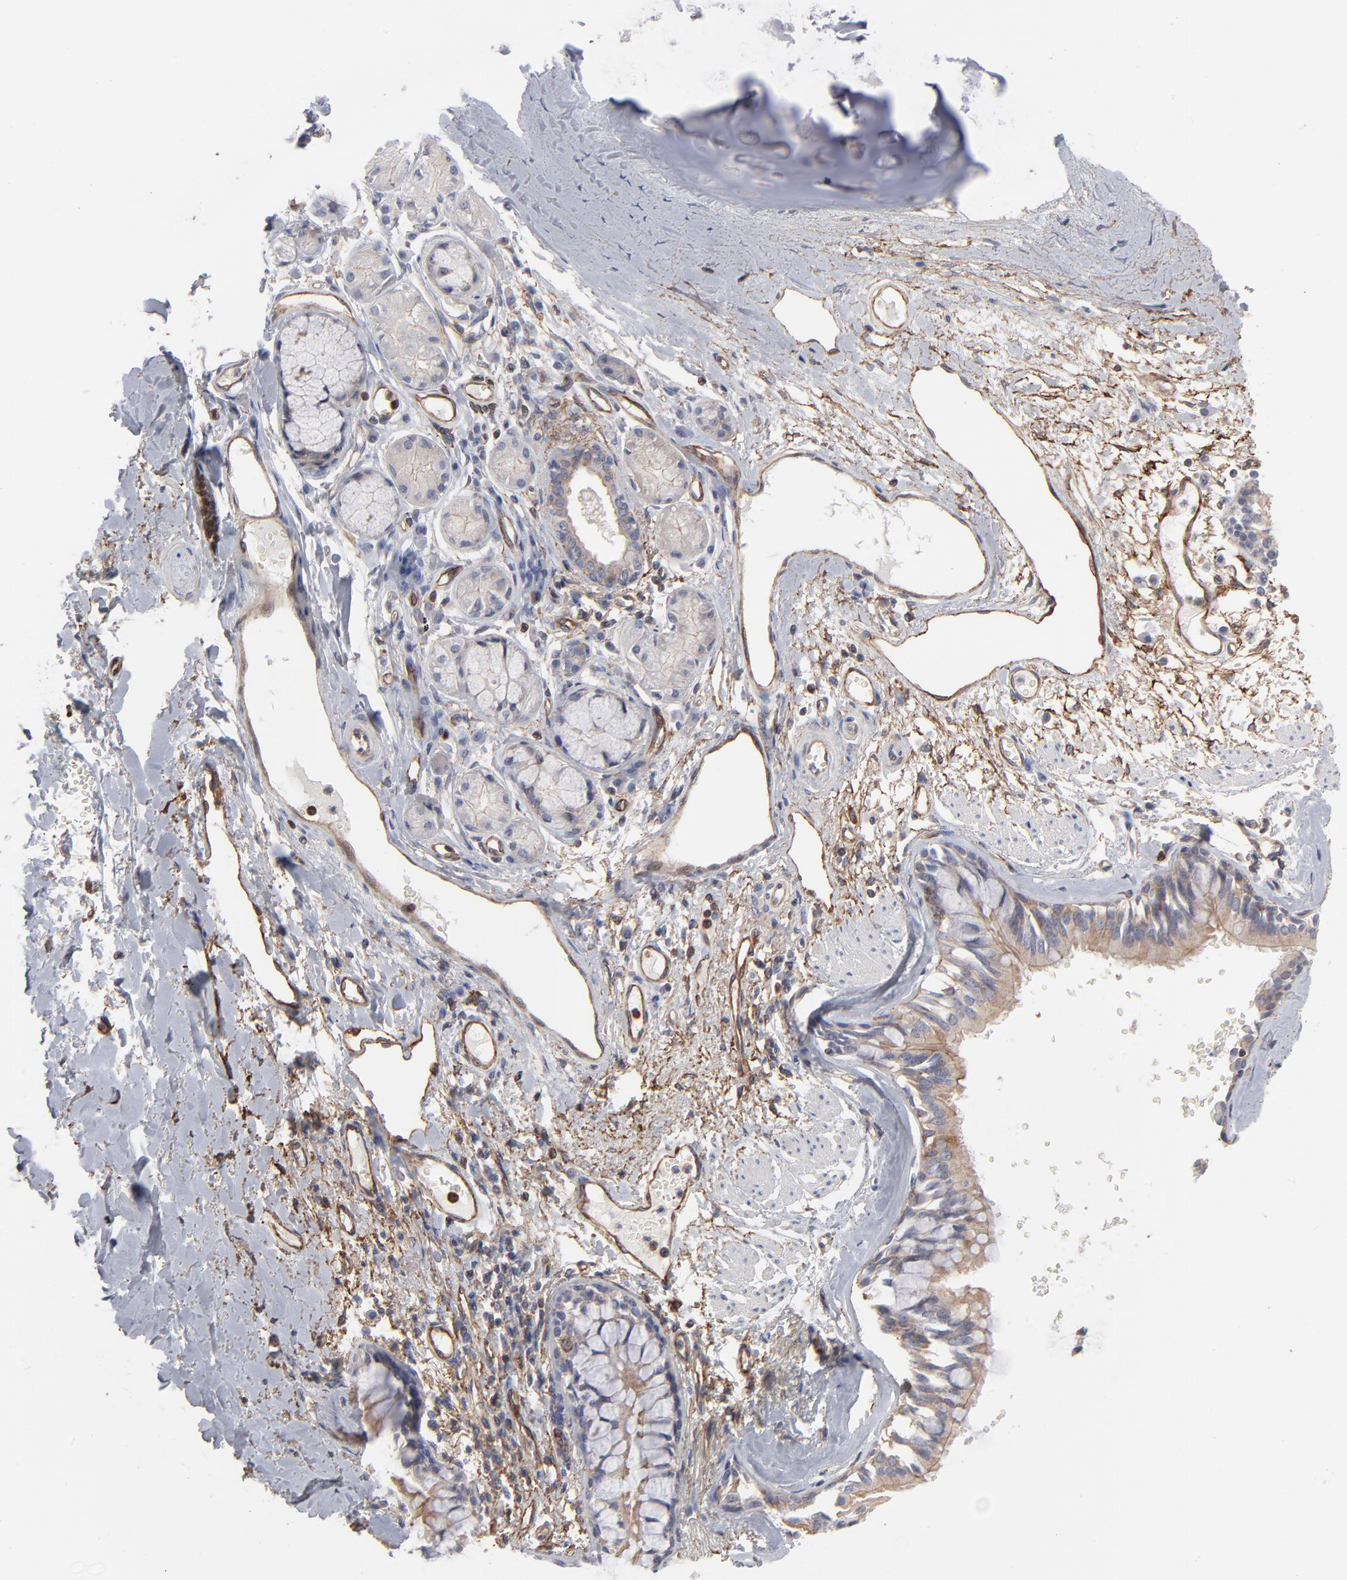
{"staining": {"intensity": "moderate", "quantity": ">75%", "location": "cytoplasmic/membranous"}, "tissue": "bronchus", "cell_type": "Respiratory epithelial cells", "image_type": "normal", "snomed": [{"axis": "morphology", "description": "Normal tissue, NOS"}, {"axis": "topography", "description": "Bronchus"}, {"axis": "topography", "description": "Lung"}], "caption": "The photomicrograph reveals a brown stain indicating the presence of a protein in the cytoplasmic/membranous of respiratory epithelial cells in bronchus.", "gene": "PXN", "patient": {"sex": "female", "age": 56}}